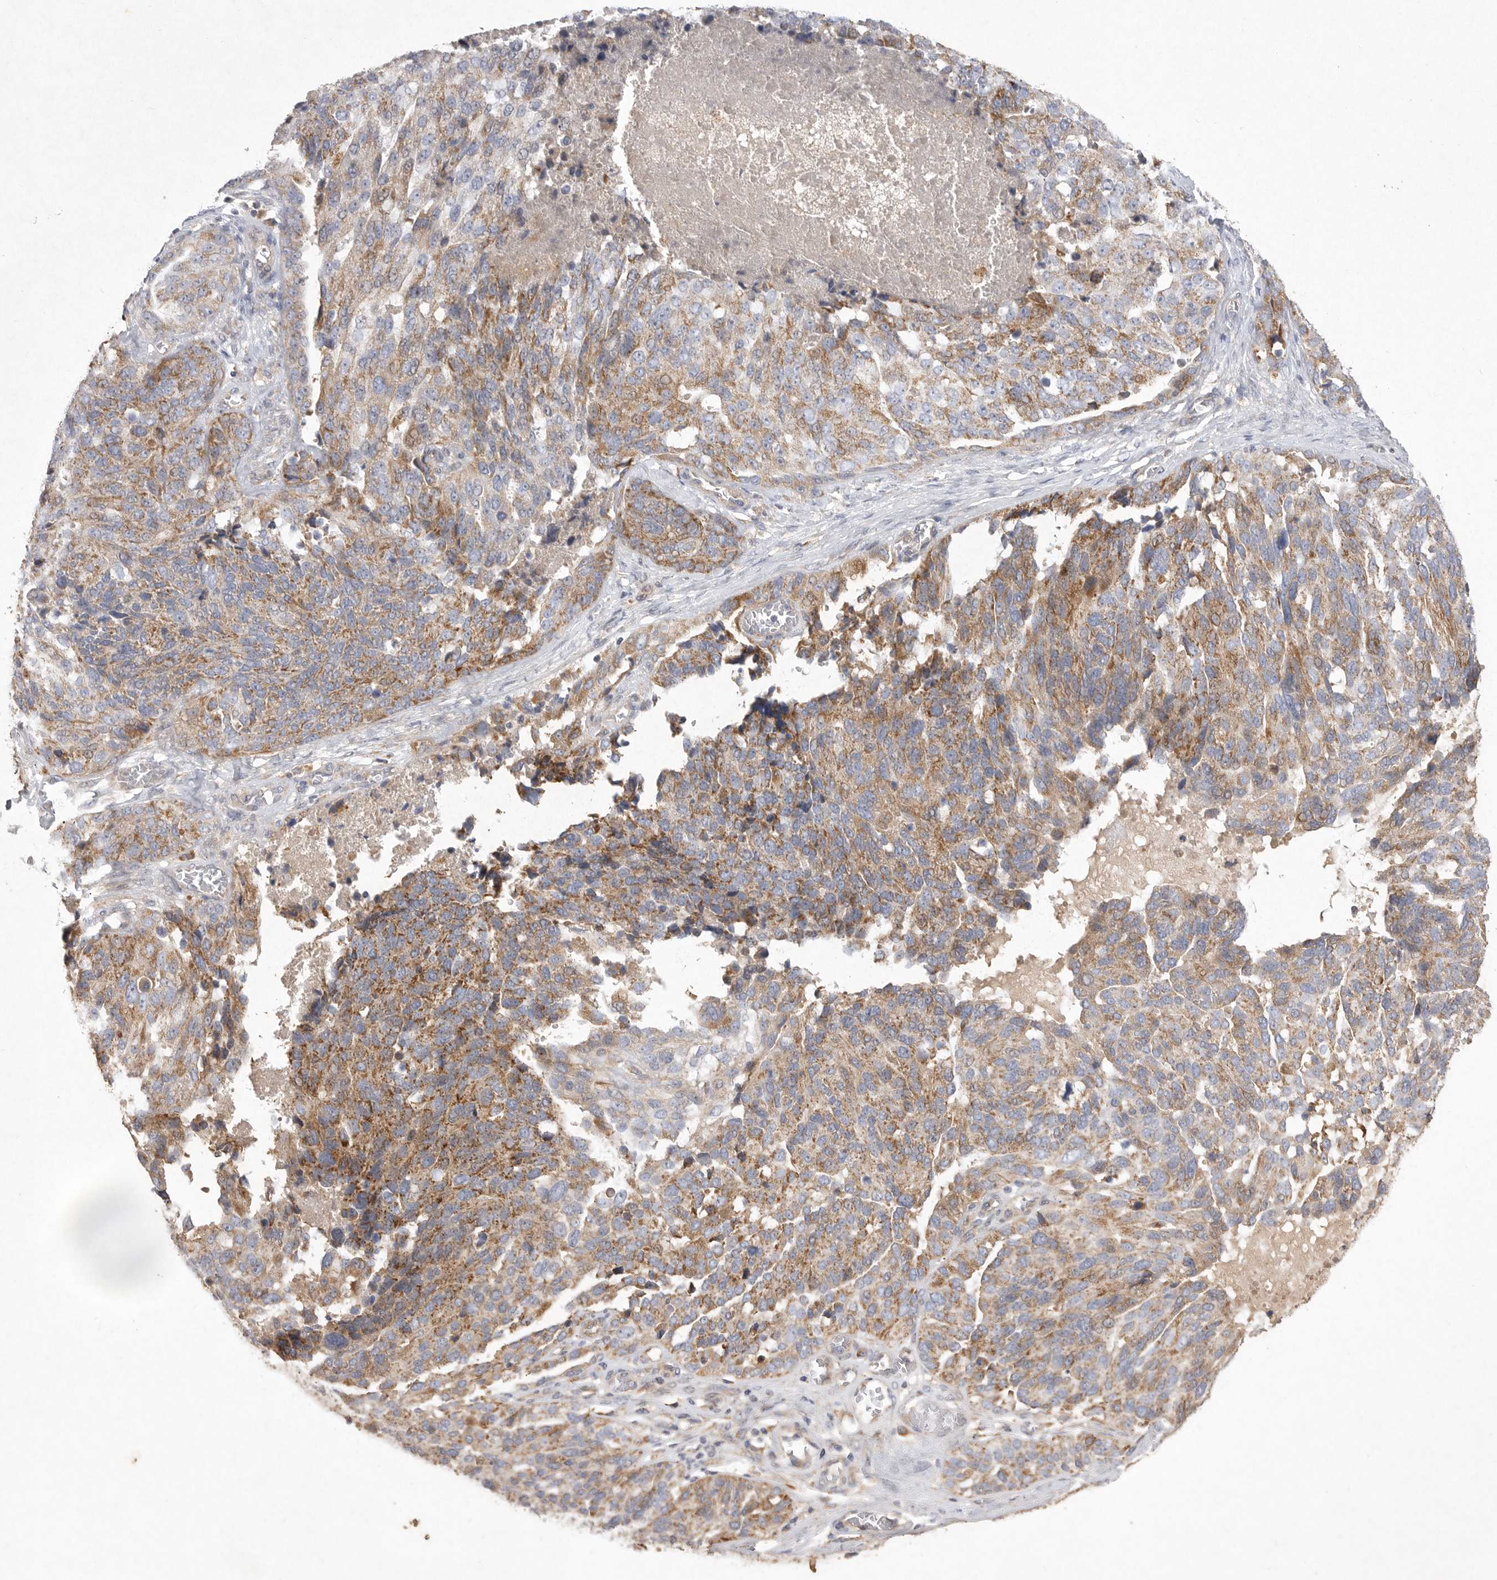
{"staining": {"intensity": "moderate", "quantity": ">75%", "location": "cytoplasmic/membranous"}, "tissue": "ovarian cancer", "cell_type": "Tumor cells", "image_type": "cancer", "snomed": [{"axis": "morphology", "description": "Cystadenocarcinoma, serous, NOS"}, {"axis": "topography", "description": "Ovary"}], "caption": "Brown immunohistochemical staining in human ovarian cancer shows moderate cytoplasmic/membranous staining in approximately >75% of tumor cells. (IHC, brightfield microscopy, high magnification).", "gene": "MRPL41", "patient": {"sex": "female", "age": 44}}